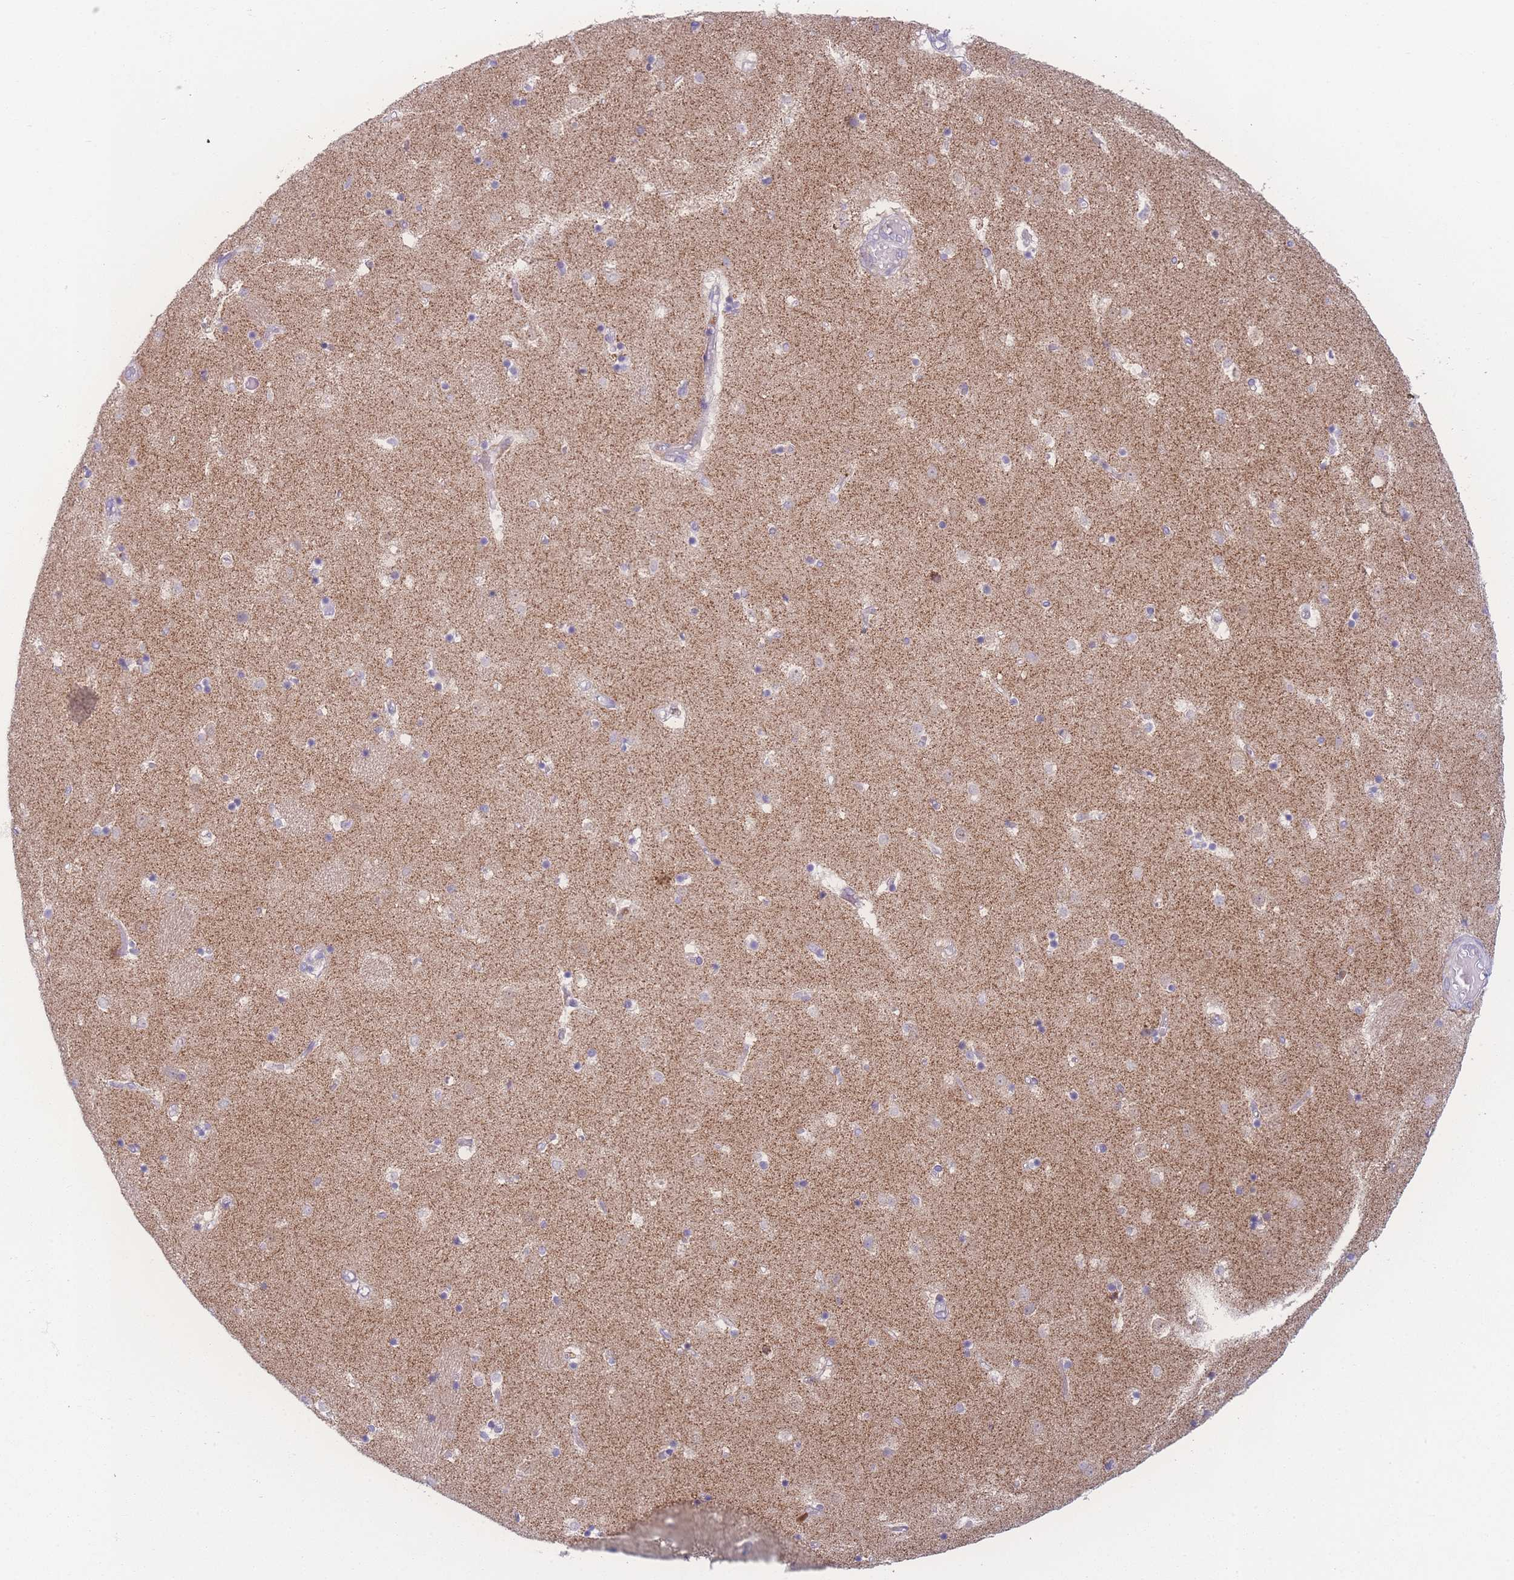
{"staining": {"intensity": "weak", "quantity": "<25%", "location": "cytoplasmic/membranous"}, "tissue": "caudate", "cell_type": "Glial cells", "image_type": "normal", "snomed": [{"axis": "morphology", "description": "Normal tissue, NOS"}, {"axis": "topography", "description": "Lateral ventricle wall"}], "caption": "IHC of normal caudate displays no positivity in glial cells.", "gene": "NBEAL1", "patient": {"sex": "female", "age": 52}}